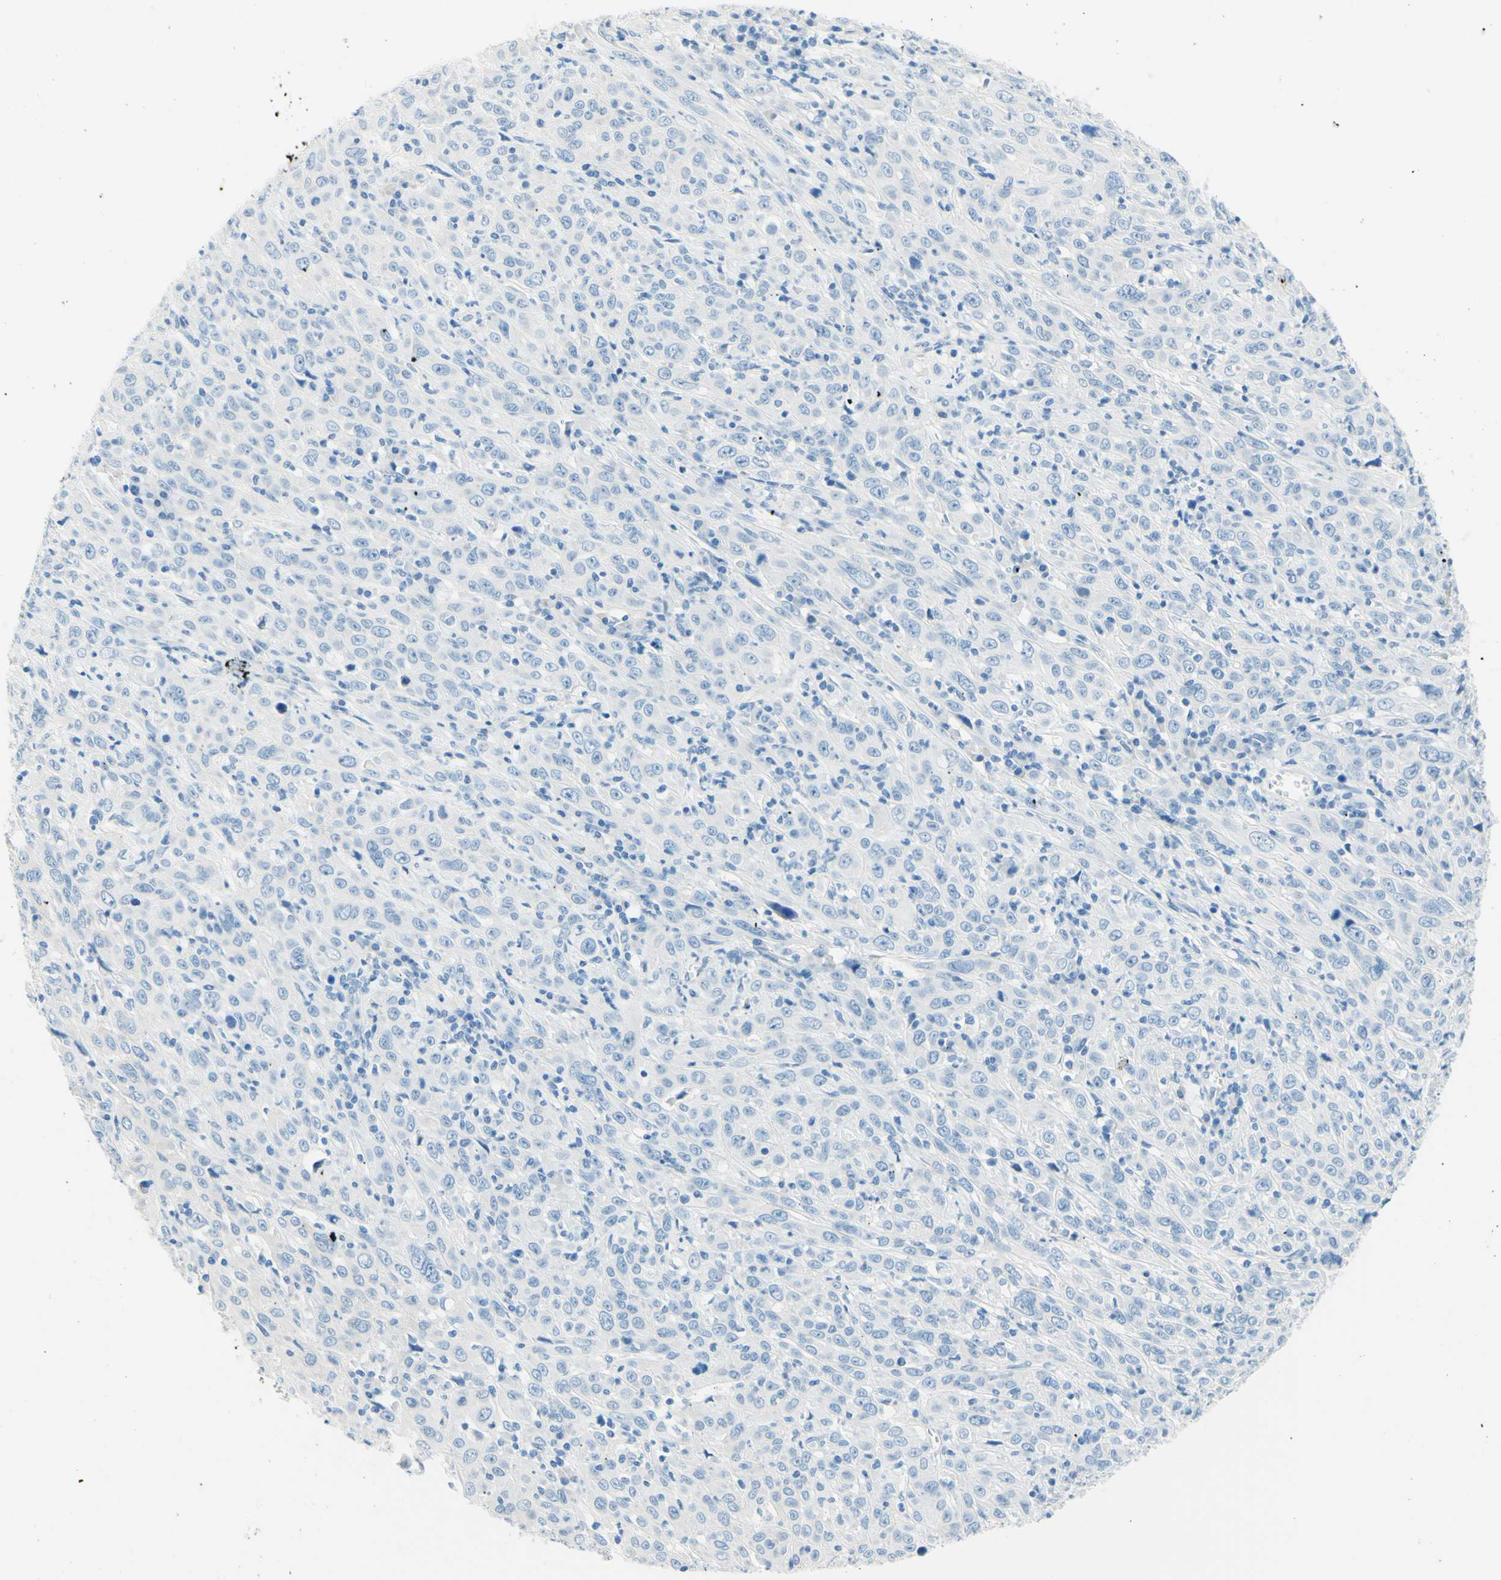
{"staining": {"intensity": "negative", "quantity": "none", "location": "none"}, "tissue": "cervical cancer", "cell_type": "Tumor cells", "image_type": "cancer", "snomed": [{"axis": "morphology", "description": "Squamous cell carcinoma, NOS"}, {"axis": "topography", "description": "Cervix"}], "caption": "High magnification brightfield microscopy of squamous cell carcinoma (cervical) stained with DAB (3,3'-diaminobenzidine) (brown) and counterstained with hematoxylin (blue): tumor cells show no significant positivity. (DAB (3,3'-diaminobenzidine) immunohistochemistry visualized using brightfield microscopy, high magnification).", "gene": "PASD1", "patient": {"sex": "female", "age": 46}}